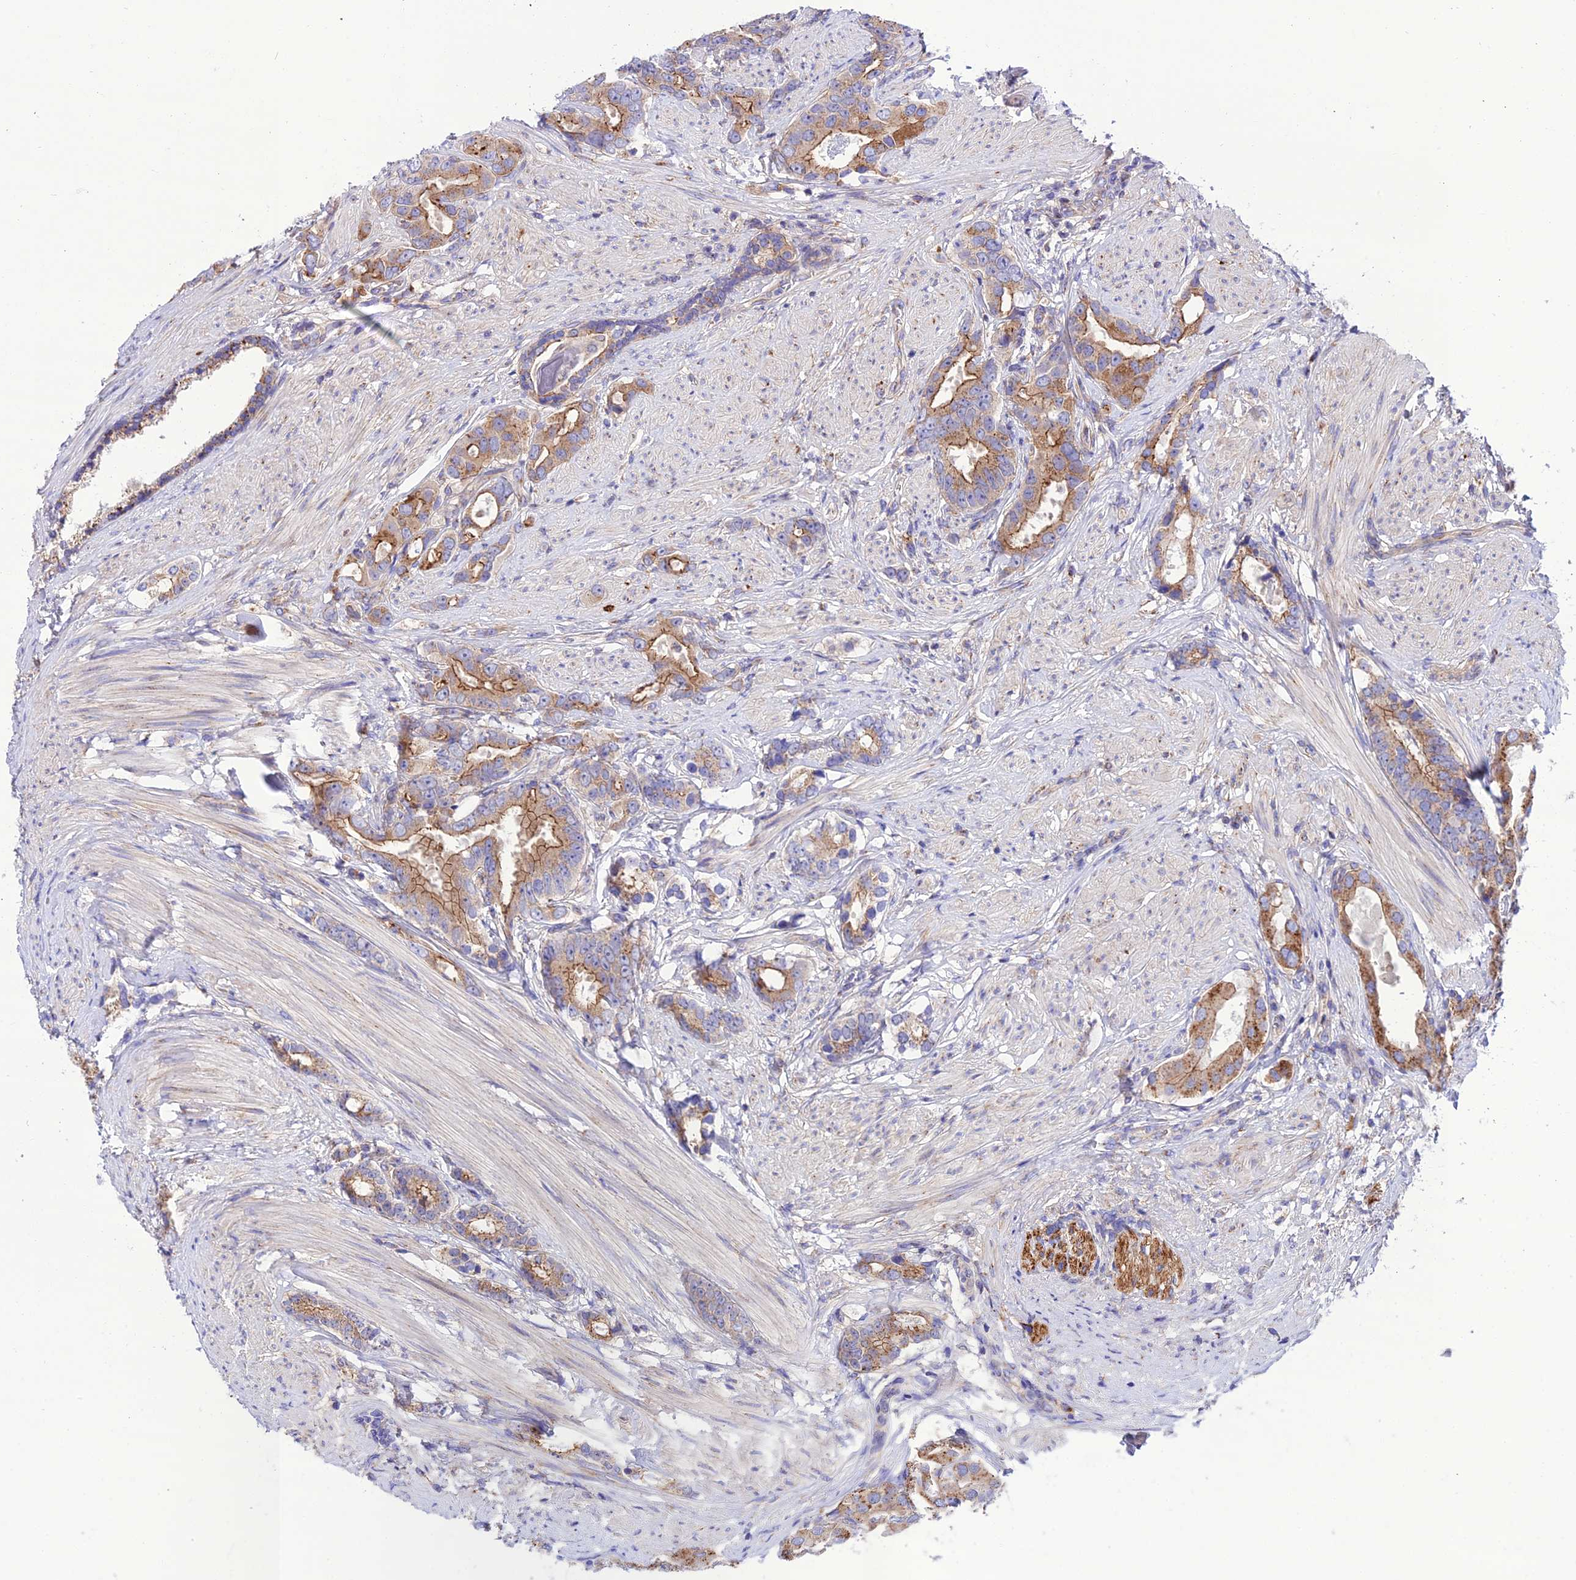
{"staining": {"intensity": "moderate", "quantity": ">75%", "location": "cytoplasmic/membranous"}, "tissue": "prostate cancer", "cell_type": "Tumor cells", "image_type": "cancer", "snomed": [{"axis": "morphology", "description": "Adenocarcinoma, Low grade"}, {"axis": "topography", "description": "Prostate"}], "caption": "Moderate cytoplasmic/membranous expression for a protein is appreciated in about >75% of tumor cells of prostate adenocarcinoma (low-grade) using immunohistochemistry.", "gene": "LACTB2", "patient": {"sex": "male", "age": 71}}